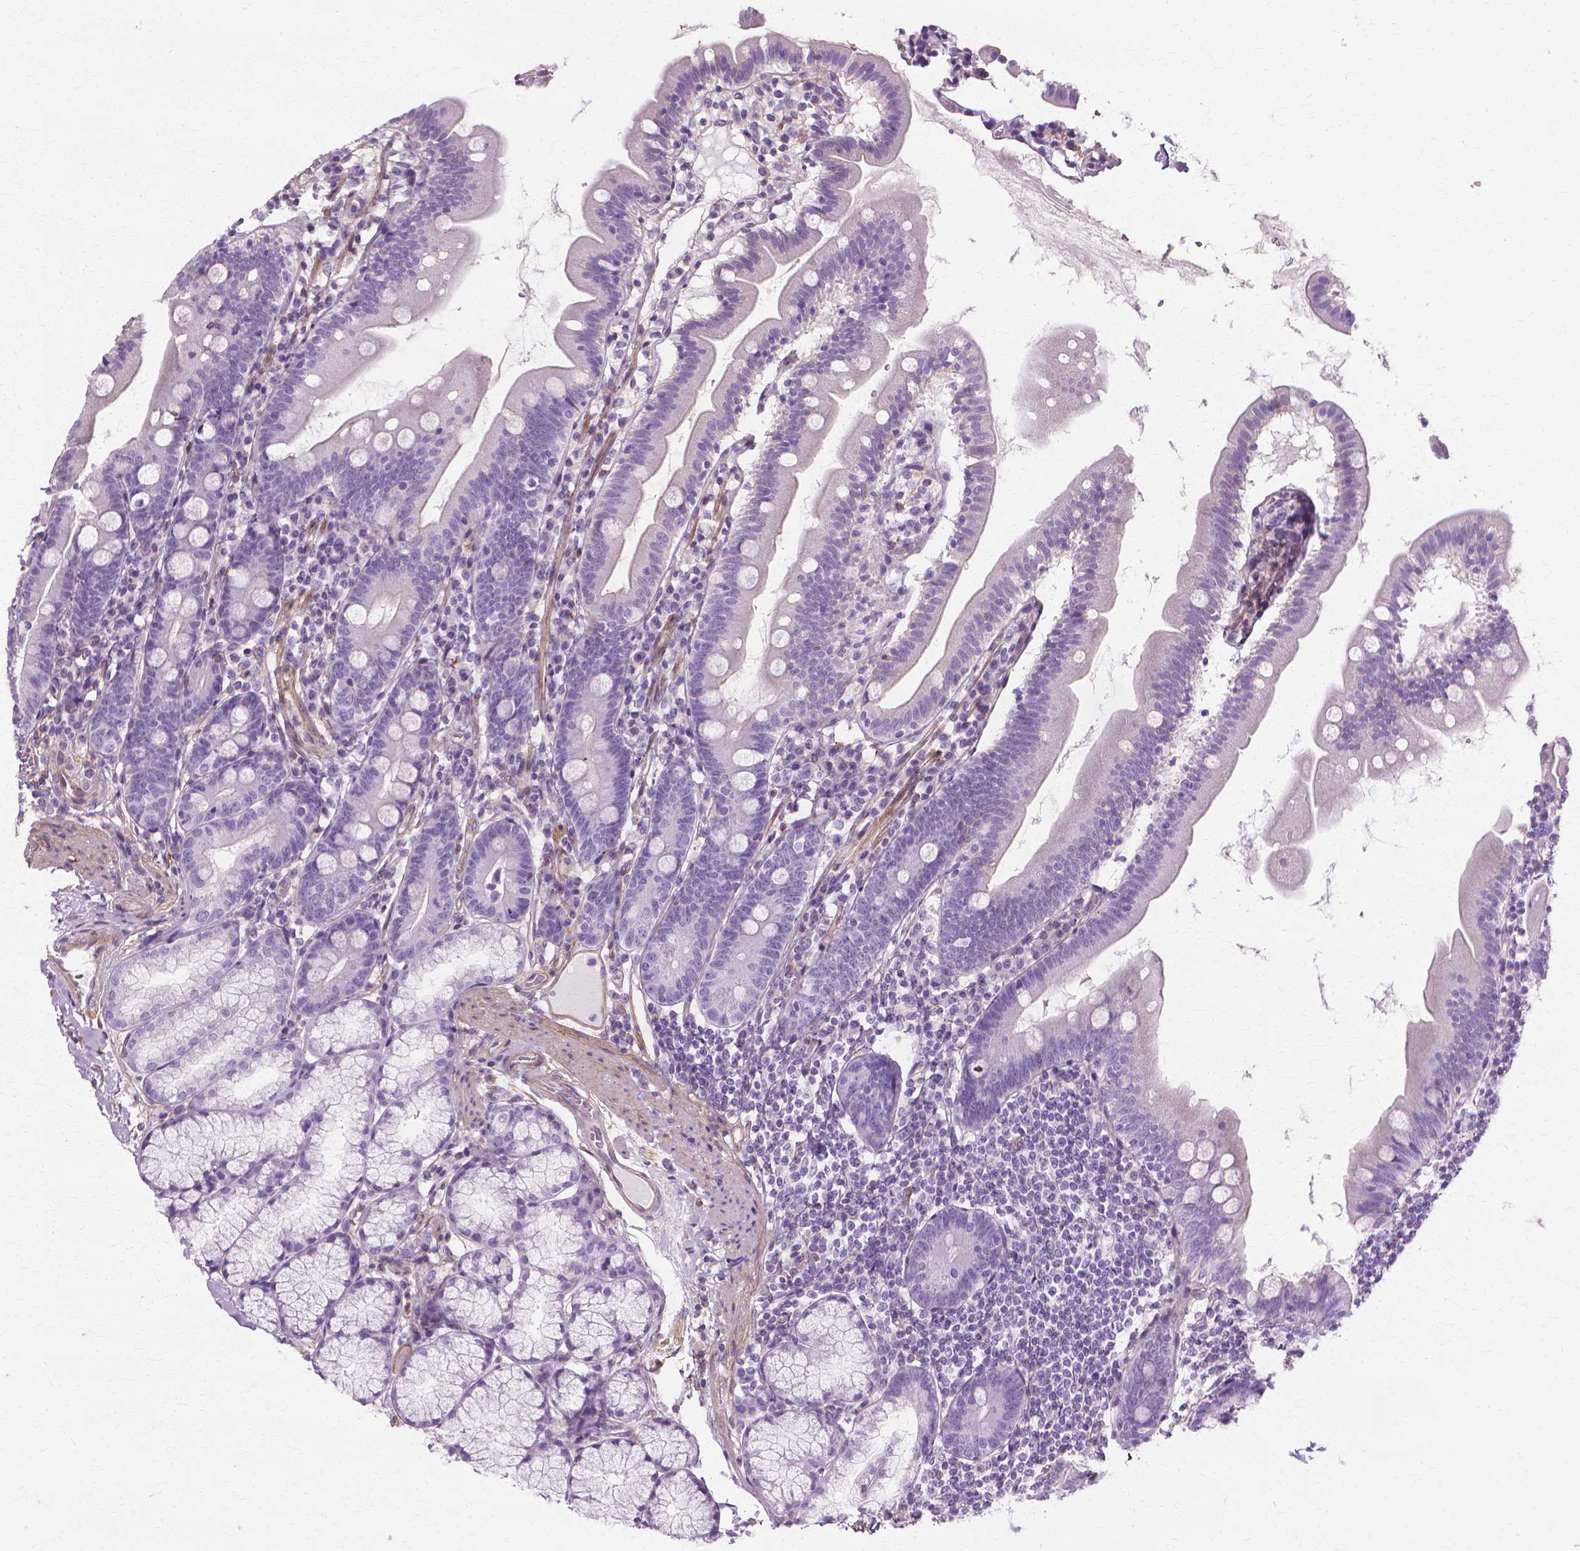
{"staining": {"intensity": "negative", "quantity": "none", "location": "none"}, "tissue": "duodenum", "cell_type": "Glandular cells", "image_type": "normal", "snomed": [{"axis": "morphology", "description": "Normal tissue, NOS"}, {"axis": "topography", "description": "Duodenum"}], "caption": "Protein analysis of unremarkable duodenum reveals no significant staining in glandular cells.", "gene": "CFAP157", "patient": {"sex": "female", "age": 67}}